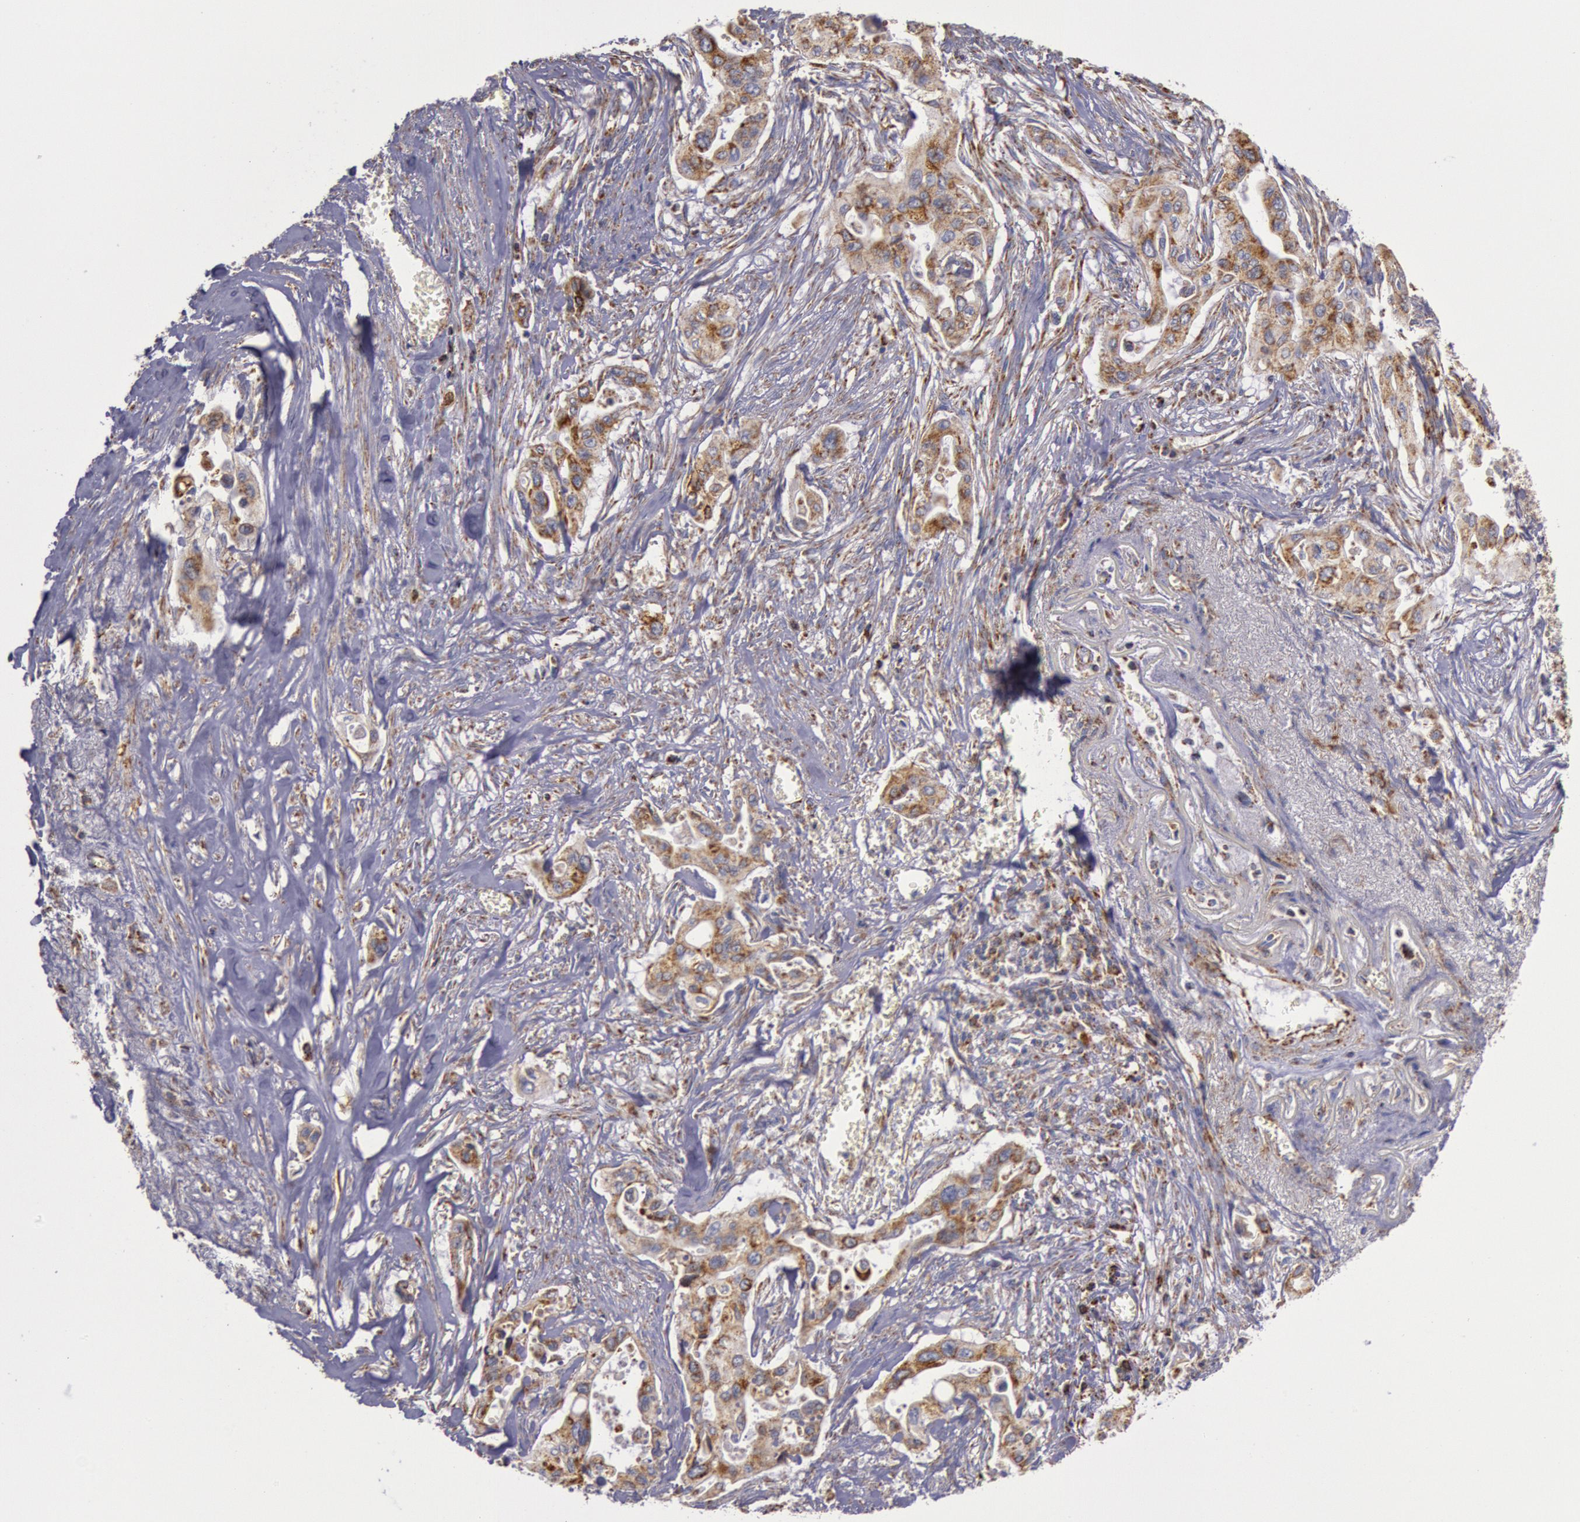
{"staining": {"intensity": "weak", "quantity": ">75%", "location": "cytoplasmic/membranous"}, "tissue": "pancreatic cancer", "cell_type": "Tumor cells", "image_type": "cancer", "snomed": [{"axis": "morphology", "description": "Adenocarcinoma, NOS"}, {"axis": "topography", "description": "Pancreas"}], "caption": "High-magnification brightfield microscopy of pancreatic cancer stained with DAB (3,3'-diaminobenzidine) (brown) and counterstained with hematoxylin (blue). tumor cells exhibit weak cytoplasmic/membranous expression is seen in about>75% of cells.", "gene": "CYC1", "patient": {"sex": "male", "age": 77}}